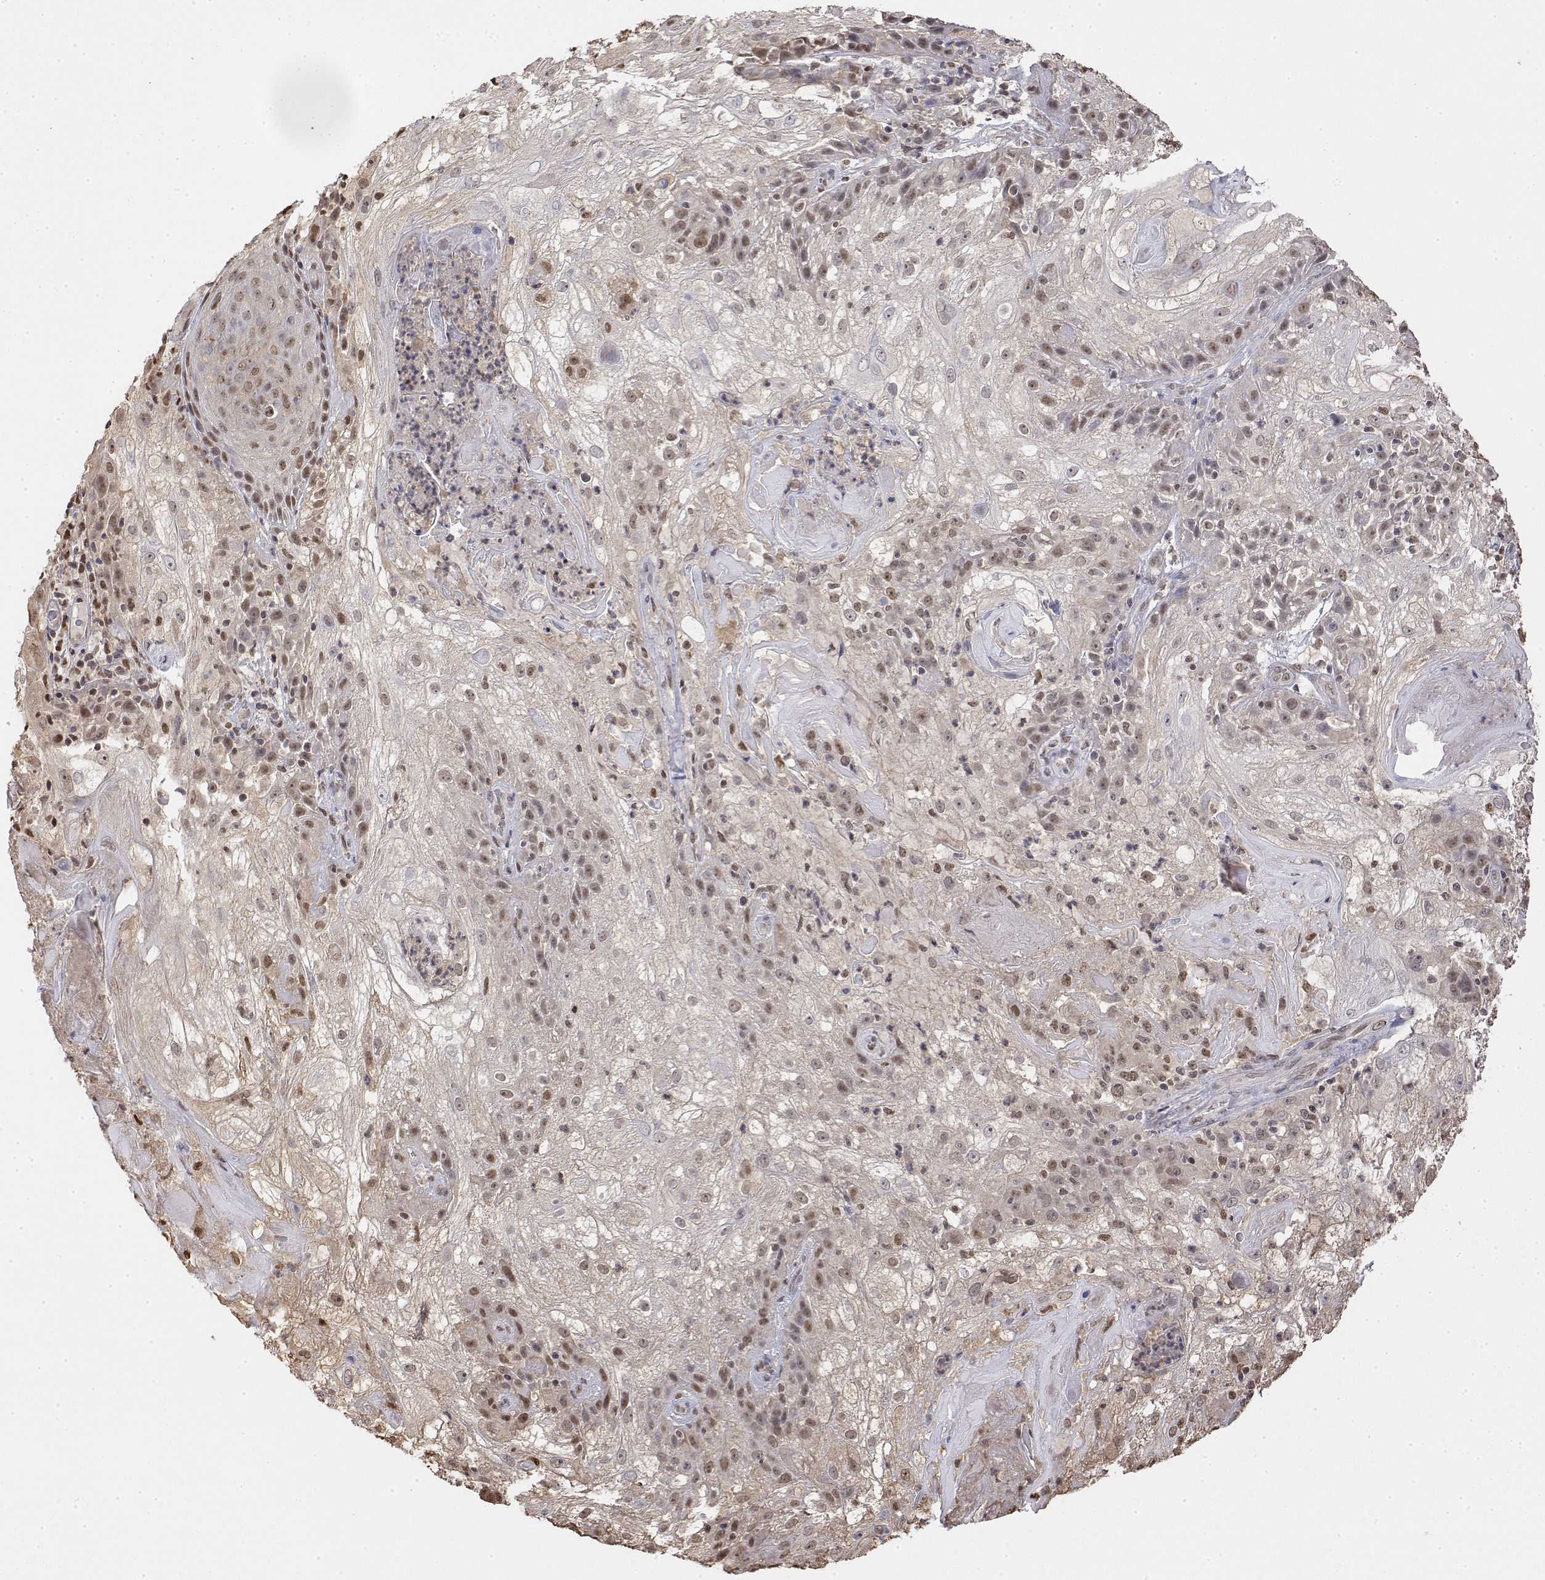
{"staining": {"intensity": "moderate", "quantity": ">75%", "location": "nuclear"}, "tissue": "skin cancer", "cell_type": "Tumor cells", "image_type": "cancer", "snomed": [{"axis": "morphology", "description": "Normal tissue, NOS"}, {"axis": "morphology", "description": "Squamous cell carcinoma, NOS"}, {"axis": "topography", "description": "Skin"}], "caption": "Squamous cell carcinoma (skin) stained with DAB (3,3'-diaminobenzidine) immunohistochemistry demonstrates medium levels of moderate nuclear staining in approximately >75% of tumor cells. The protein is stained brown, and the nuclei are stained in blue (DAB (3,3'-diaminobenzidine) IHC with brightfield microscopy, high magnification).", "gene": "TPI1", "patient": {"sex": "female", "age": 83}}